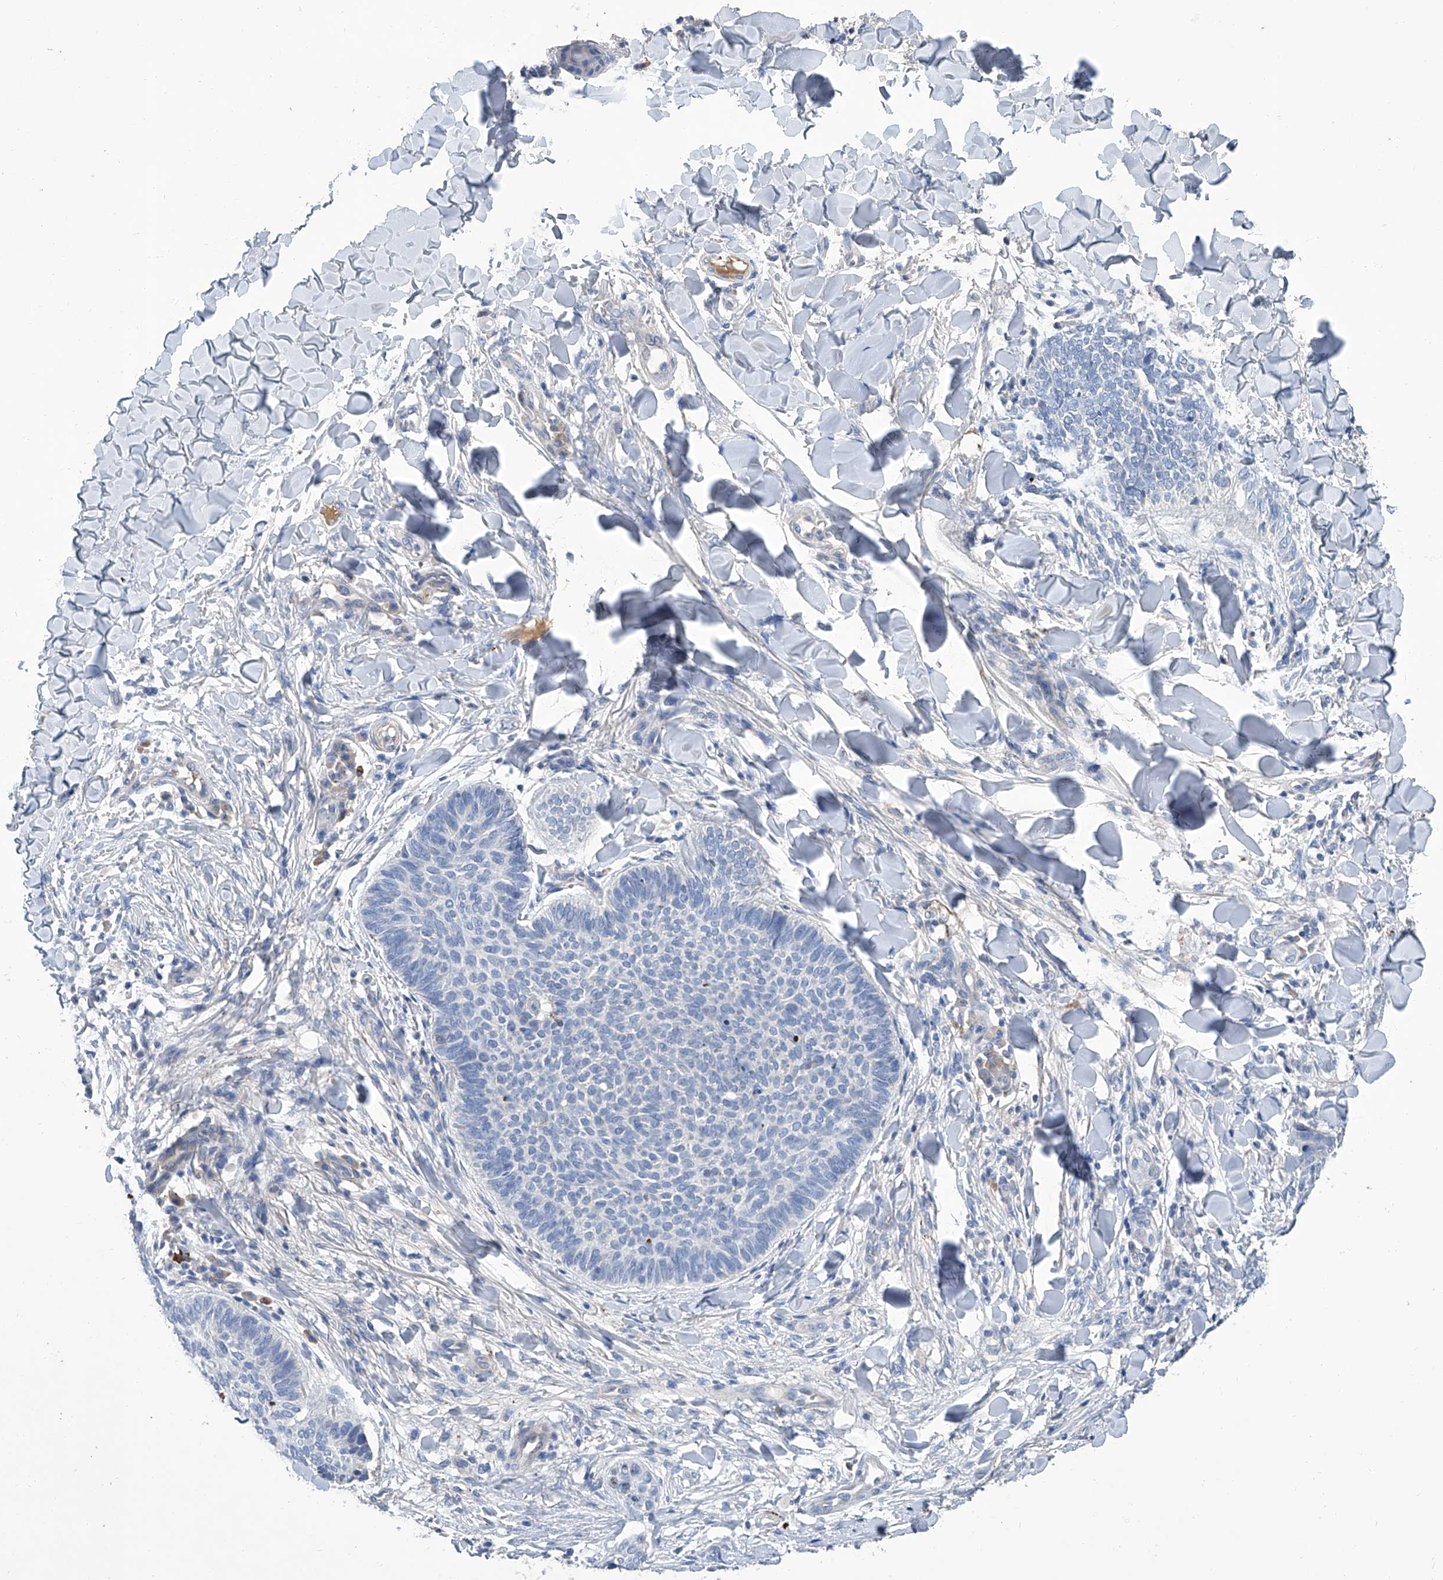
{"staining": {"intensity": "negative", "quantity": "none", "location": "none"}, "tissue": "skin cancer", "cell_type": "Tumor cells", "image_type": "cancer", "snomed": [{"axis": "morphology", "description": "Normal tissue, NOS"}, {"axis": "morphology", "description": "Basal cell carcinoma"}, {"axis": "topography", "description": "Skin"}], "caption": "IHC photomicrograph of neoplastic tissue: human skin cancer (basal cell carcinoma) stained with DAB displays no significant protein staining in tumor cells. (IHC, brightfield microscopy, high magnification).", "gene": "GPT", "patient": {"sex": "male", "age": 50}}